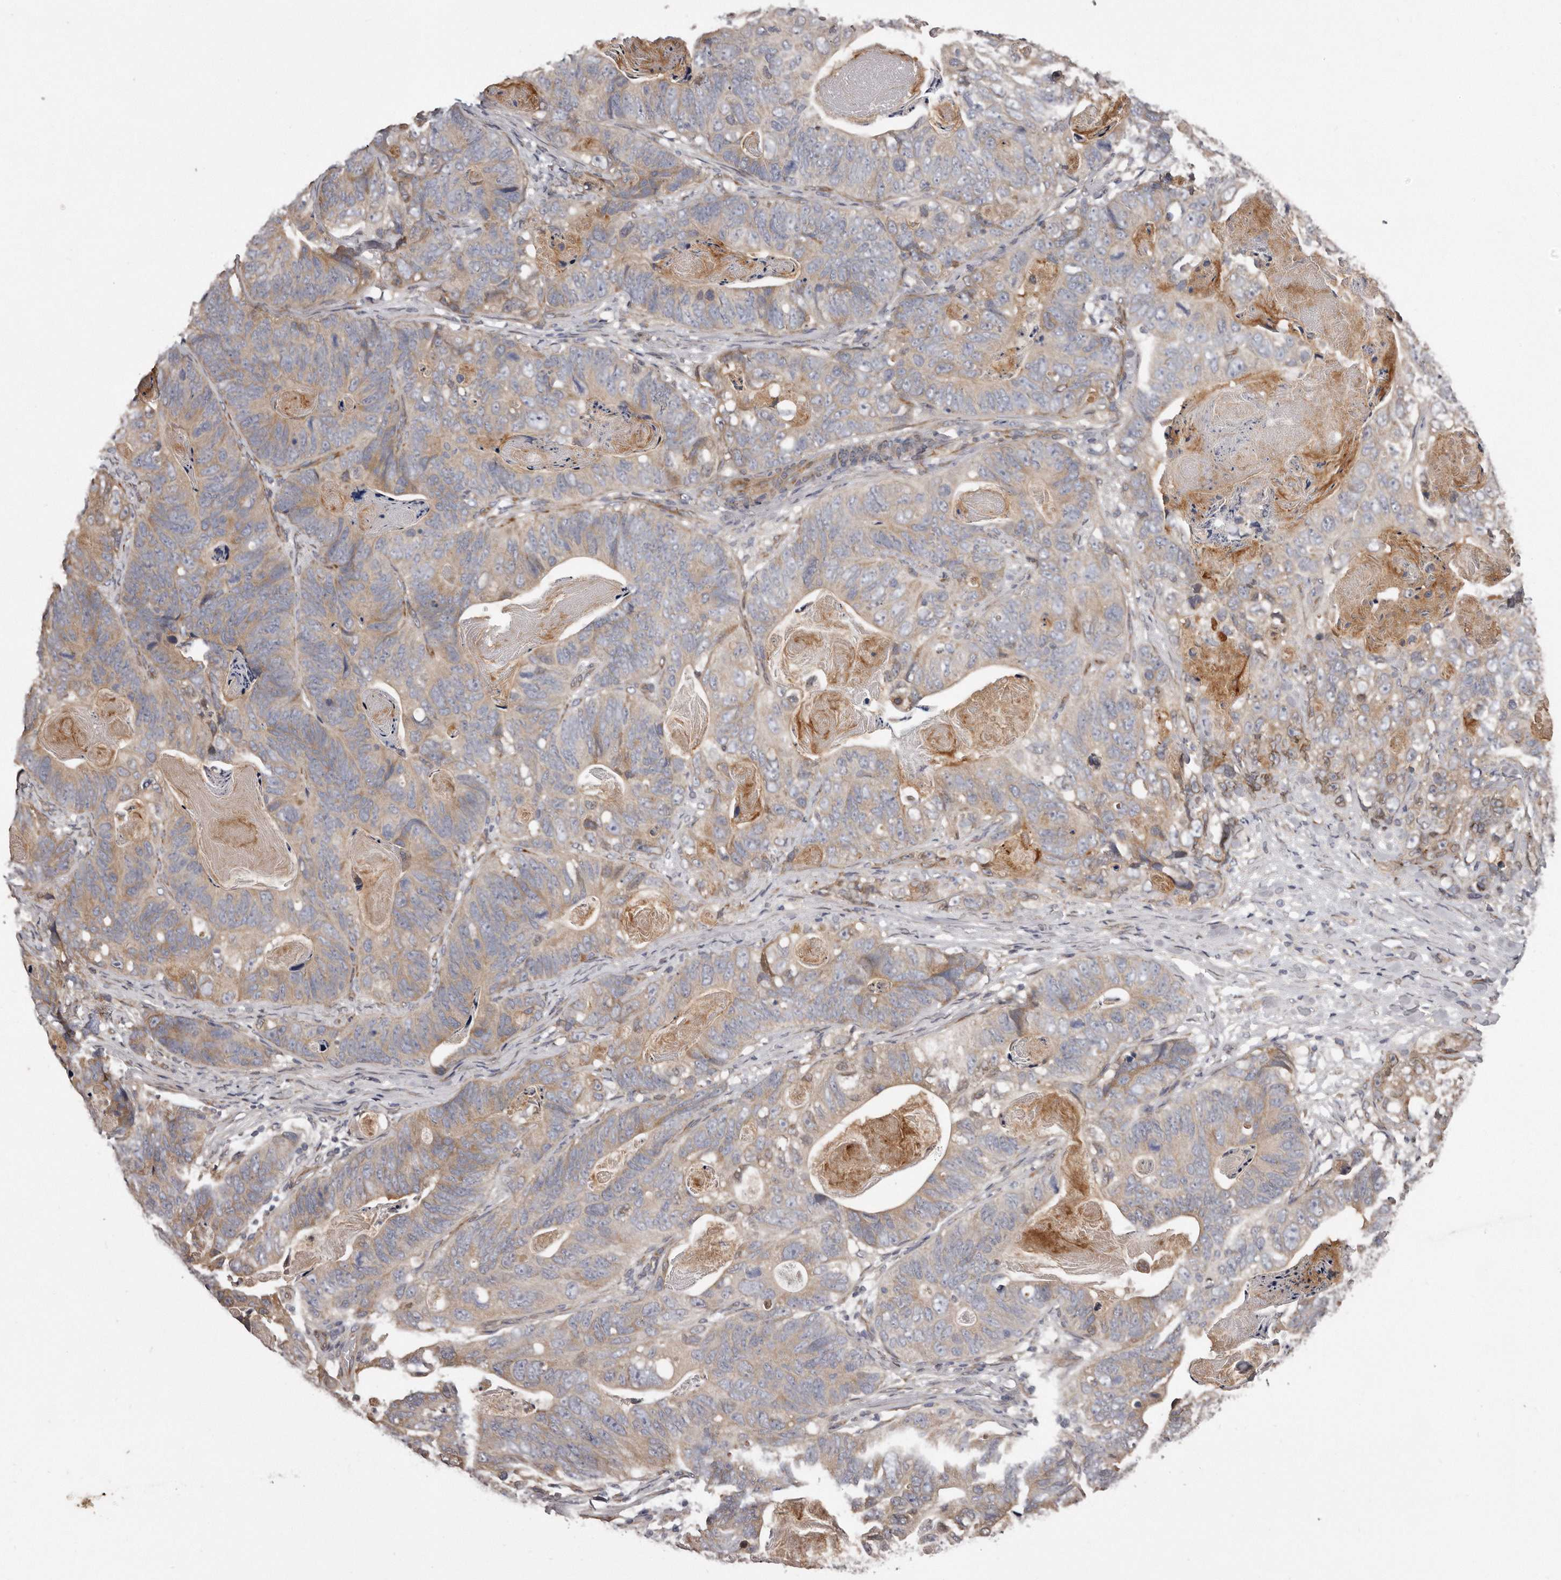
{"staining": {"intensity": "moderate", "quantity": "<25%", "location": "cytoplasmic/membranous"}, "tissue": "stomach cancer", "cell_type": "Tumor cells", "image_type": "cancer", "snomed": [{"axis": "morphology", "description": "Normal tissue, NOS"}, {"axis": "morphology", "description": "Adenocarcinoma, NOS"}, {"axis": "topography", "description": "Stomach"}], "caption": "Stomach adenocarcinoma stained for a protein (brown) exhibits moderate cytoplasmic/membranous positive positivity in about <25% of tumor cells.", "gene": "ARMCX1", "patient": {"sex": "female", "age": 89}}